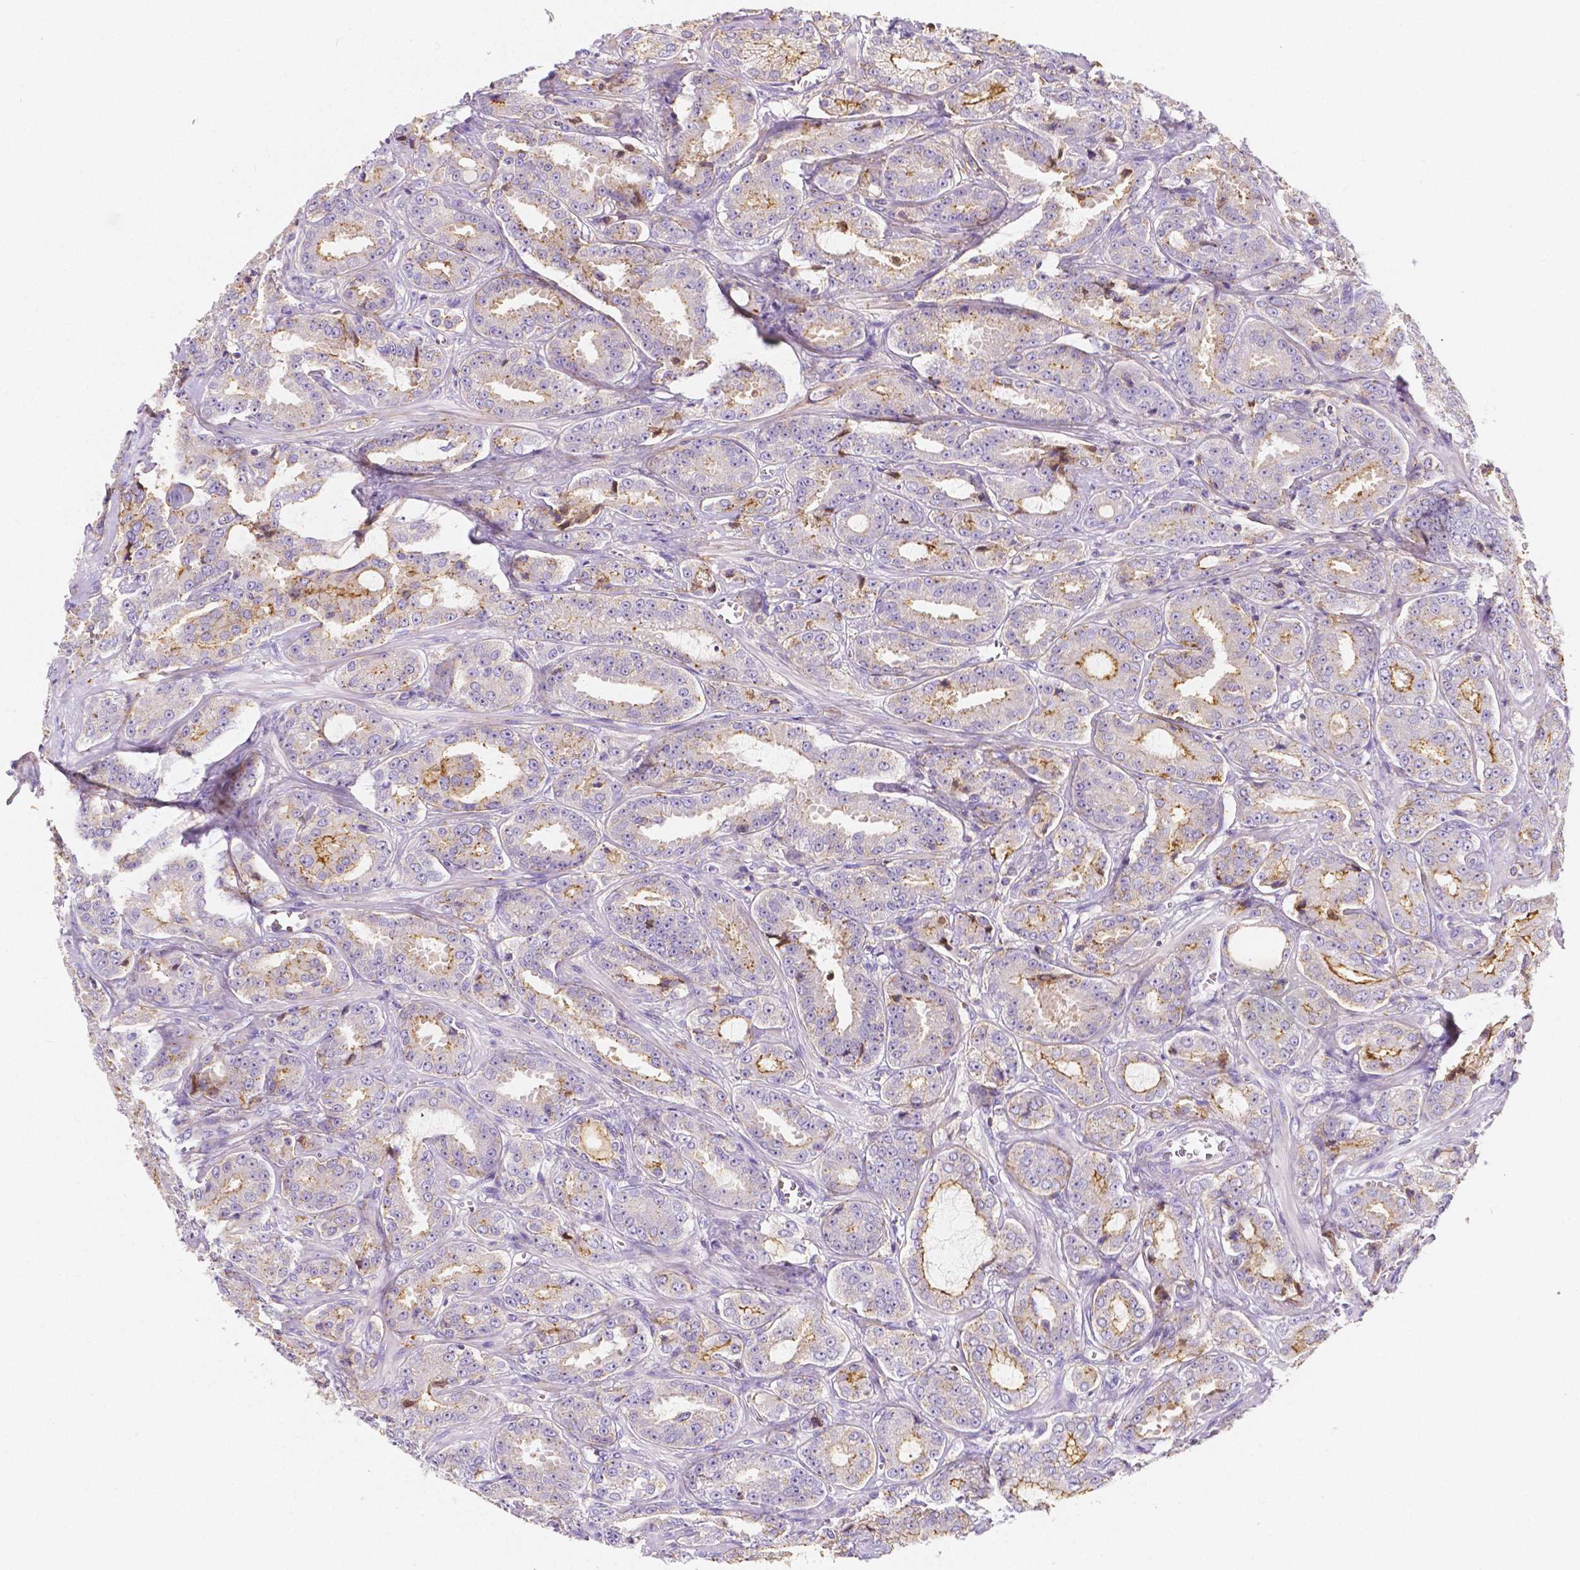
{"staining": {"intensity": "moderate", "quantity": "<25%", "location": "cytoplasmic/membranous,nuclear"}, "tissue": "prostate cancer", "cell_type": "Tumor cells", "image_type": "cancer", "snomed": [{"axis": "morphology", "description": "Adenocarcinoma, High grade"}, {"axis": "topography", "description": "Prostate"}], "caption": "High-grade adenocarcinoma (prostate) was stained to show a protein in brown. There is low levels of moderate cytoplasmic/membranous and nuclear positivity in approximately <25% of tumor cells.", "gene": "GABRD", "patient": {"sex": "male", "age": 64}}